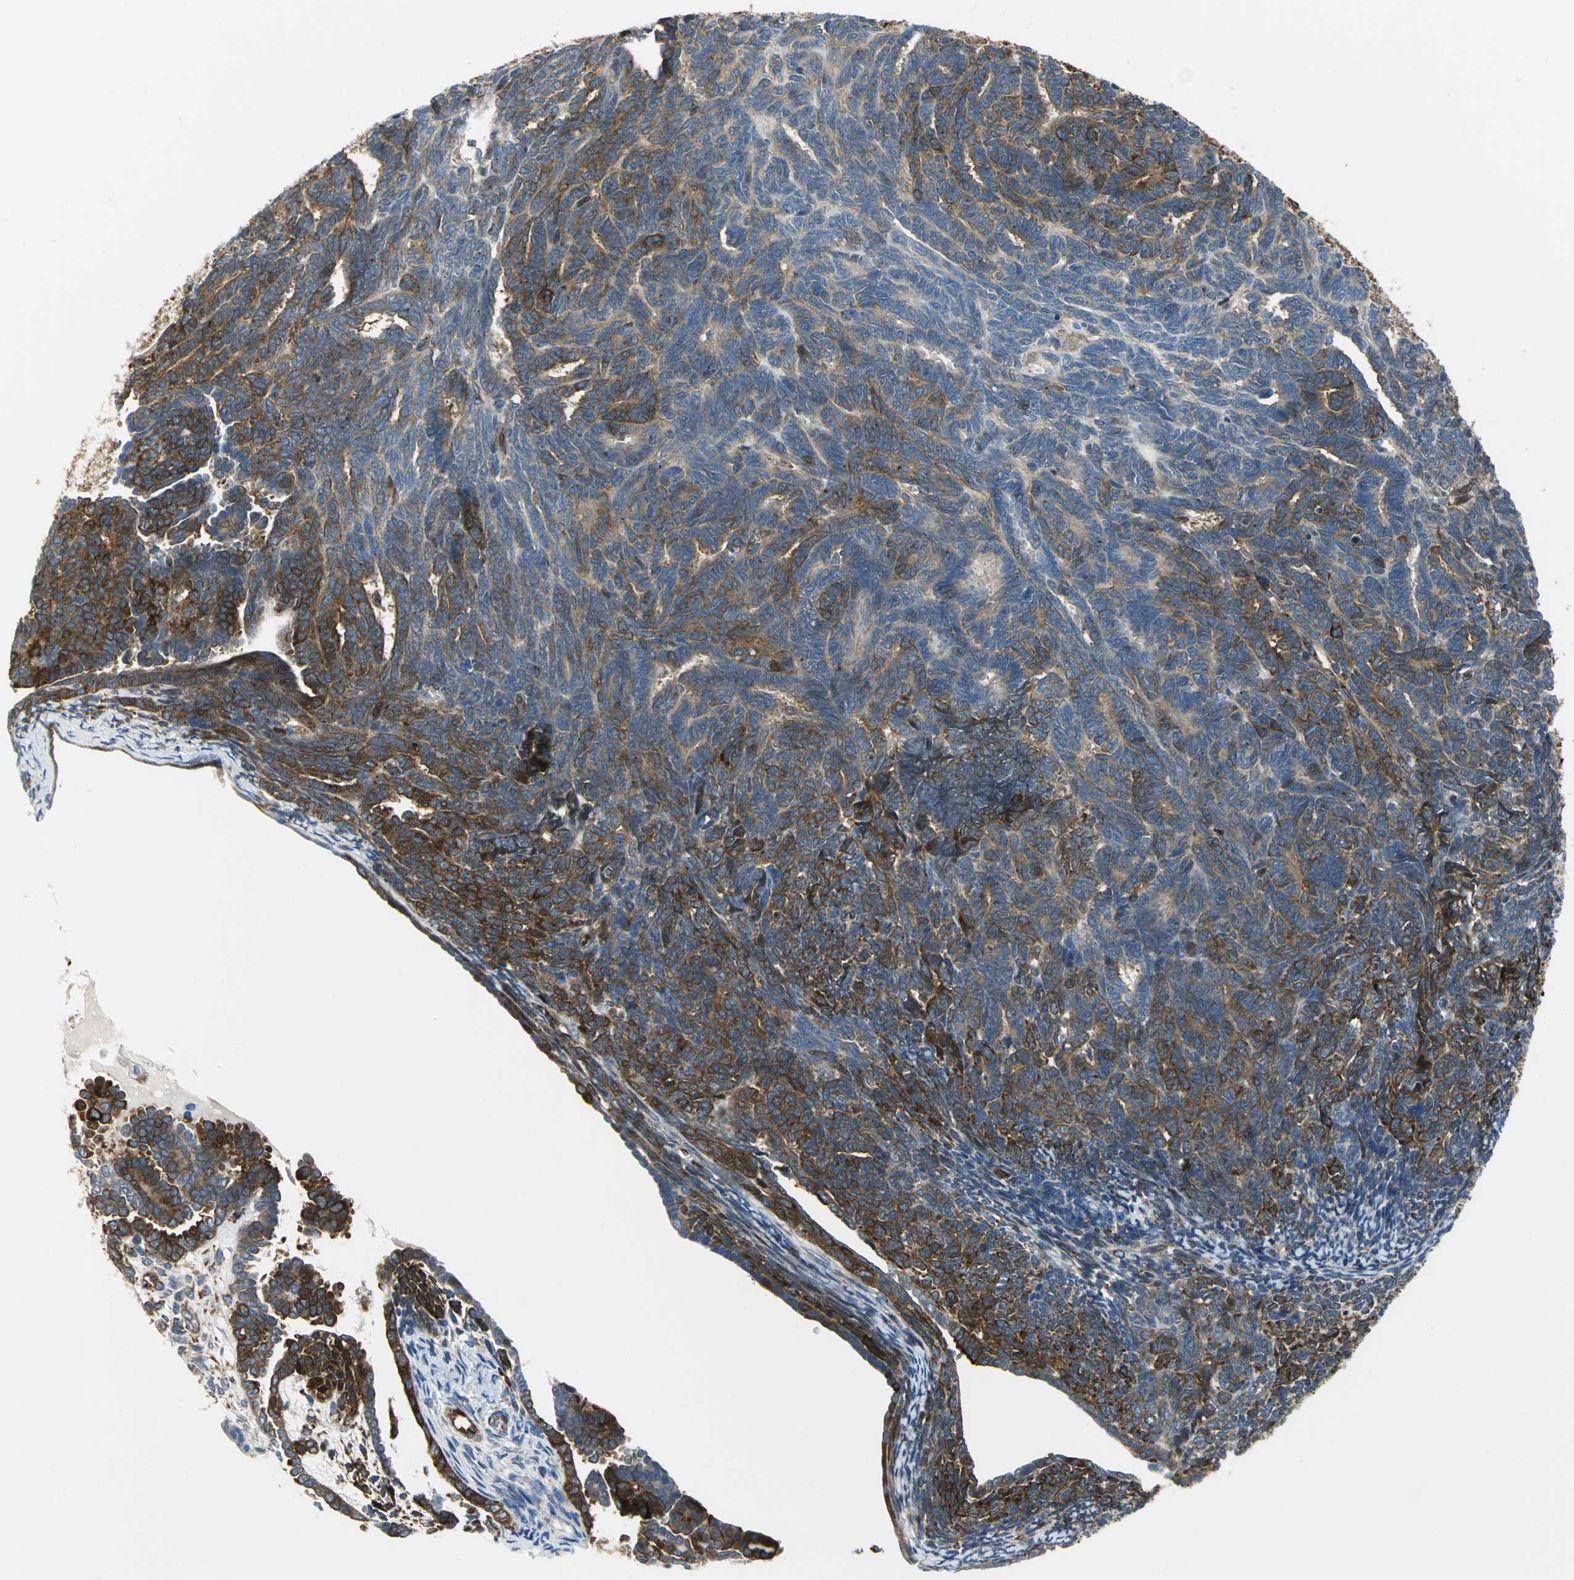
{"staining": {"intensity": "strong", "quantity": "25%-75%", "location": "cytoplasmic/membranous"}, "tissue": "endometrial cancer", "cell_type": "Tumor cells", "image_type": "cancer", "snomed": [{"axis": "morphology", "description": "Neoplasm, malignant, NOS"}, {"axis": "topography", "description": "Endometrium"}], "caption": "Human endometrial neoplasm (malignant) stained with a brown dye shows strong cytoplasmic/membranous positive expression in about 25%-75% of tumor cells.", "gene": "YBX1", "patient": {"sex": "female", "age": 74}}